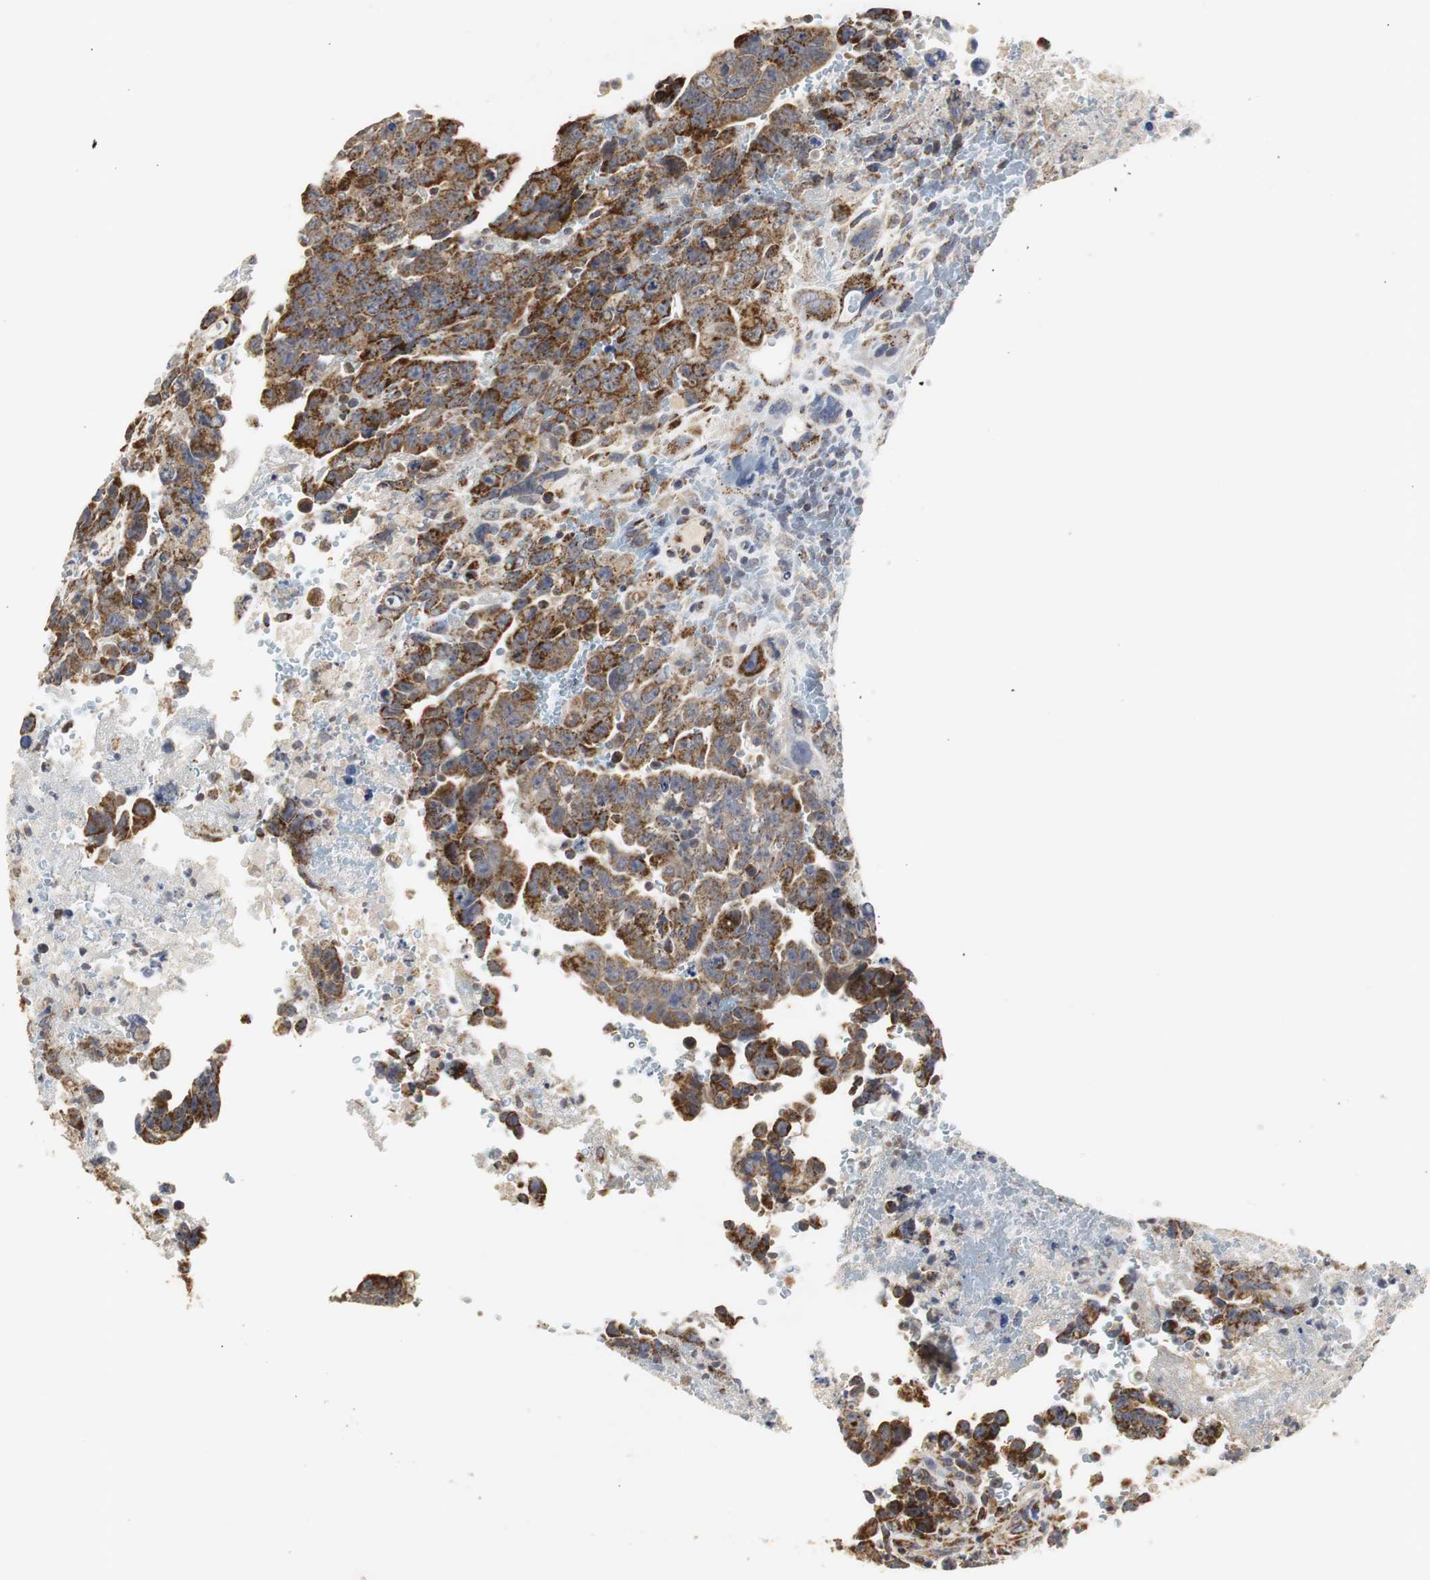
{"staining": {"intensity": "strong", "quantity": ">75%", "location": "cytoplasmic/membranous"}, "tissue": "testis cancer", "cell_type": "Tumor cells", "image_type": "cancer", "snomed": [{"axis": "morphology", "description": "Carcinoma, Embryonal, NOS"}, {"axis": "topography", "description": "Testis"}], "caption": "IHC of testis cancer shows high levels of strong cytoplasmic/membranous staining in about >75% of tumor cells.", "gene": "HSD17B10", "patient": {"sex": "male", "age": 28}}